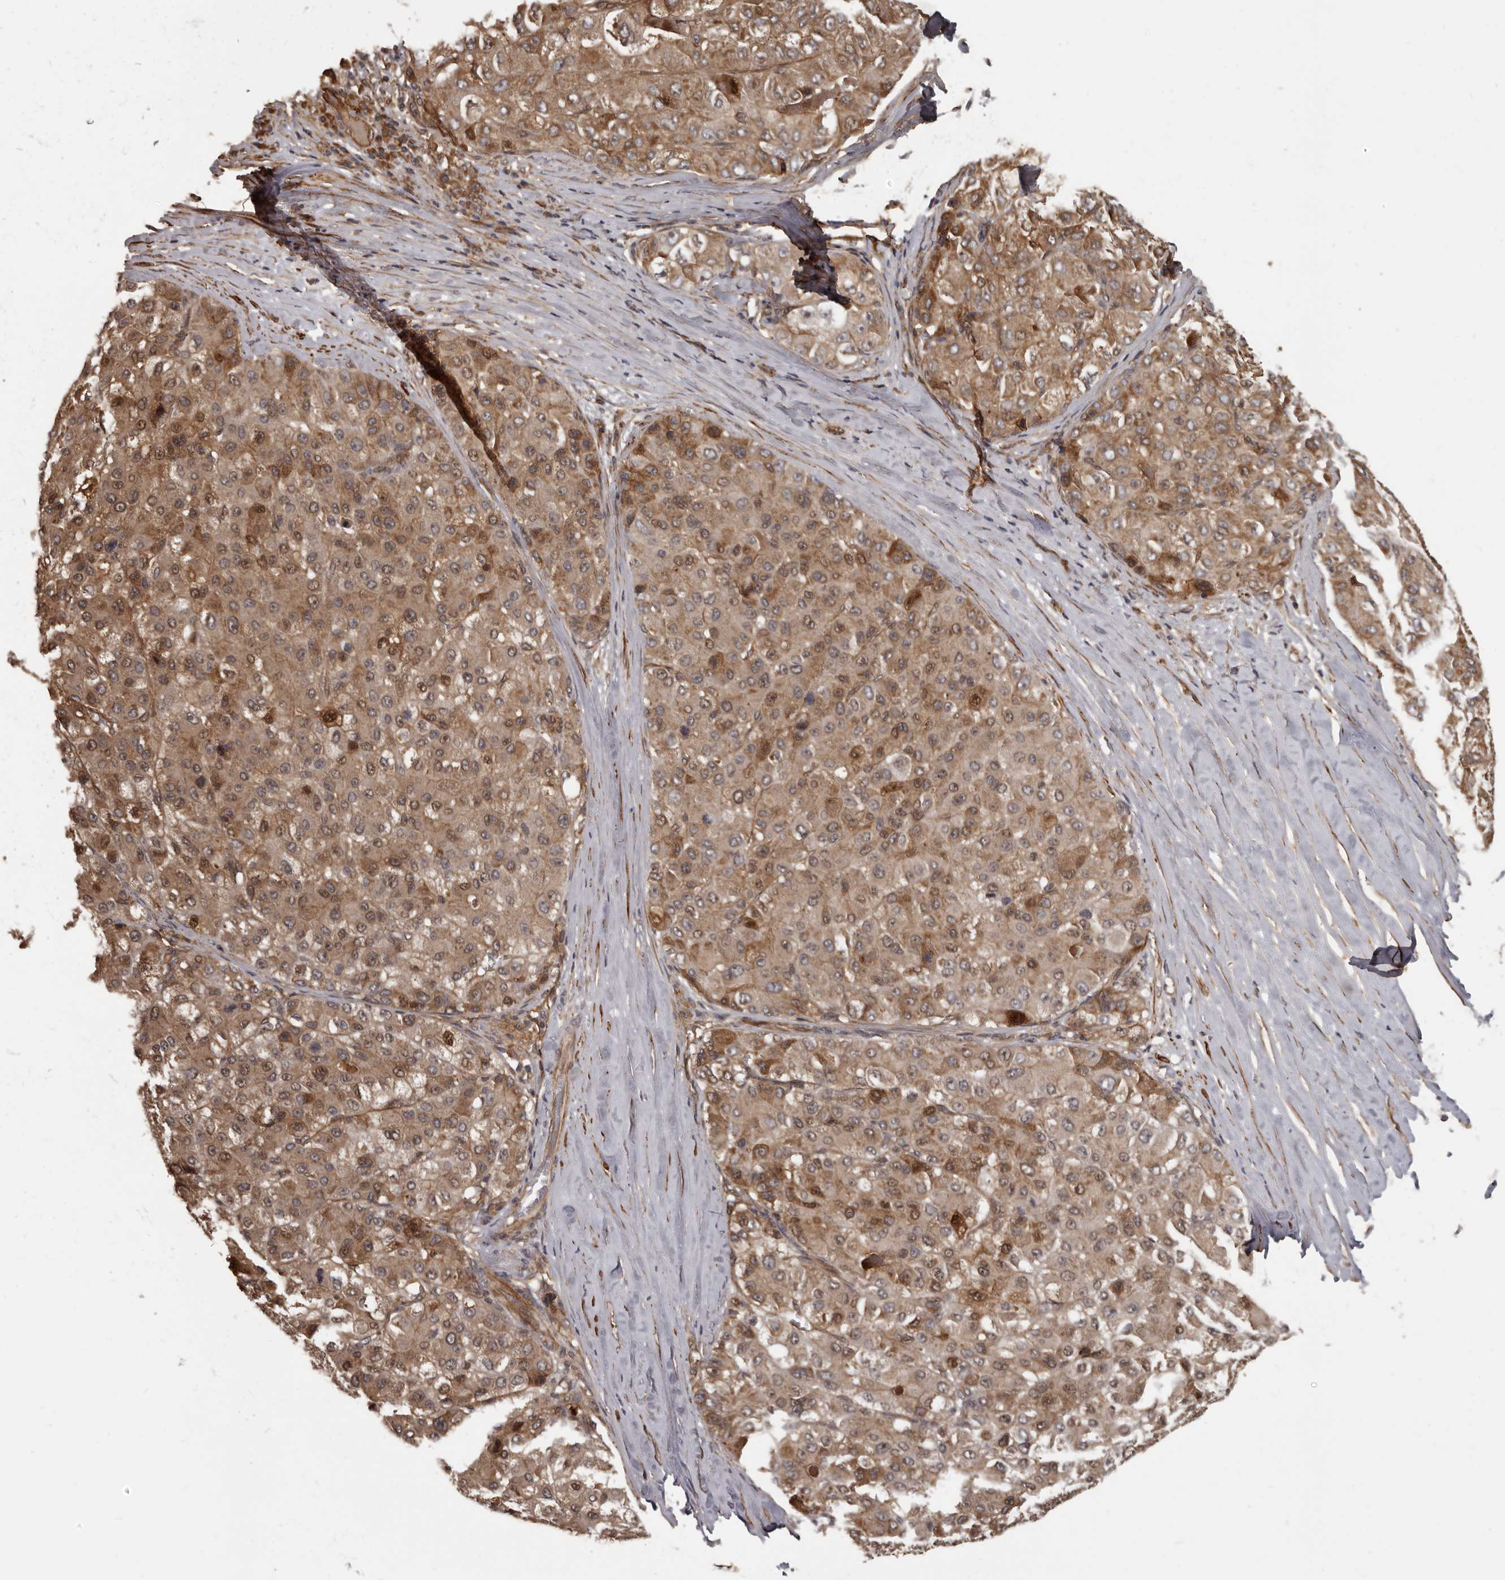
{"staining": {"intensity": "moderate", "quantity": ">75%", "location": "cytoplasmic/membranous"}, "tissue": "liver cancer", "cell_type": "Tumor cells", "image_type": "cancer", "snomed": [{"axis": "morphology", "description": "Carcinoma, Hepatocellular, NOS"}, {"axis": "topography", "description": "Liver"}], "caption": "Brown immunohistochemical staining in human liver cancer displays moderate cytoplasmic/membranous positivity in approximately >75% of tumor cells.", "gene": "SLITRK6", "patient": {"sex": "male", "age": 80}}